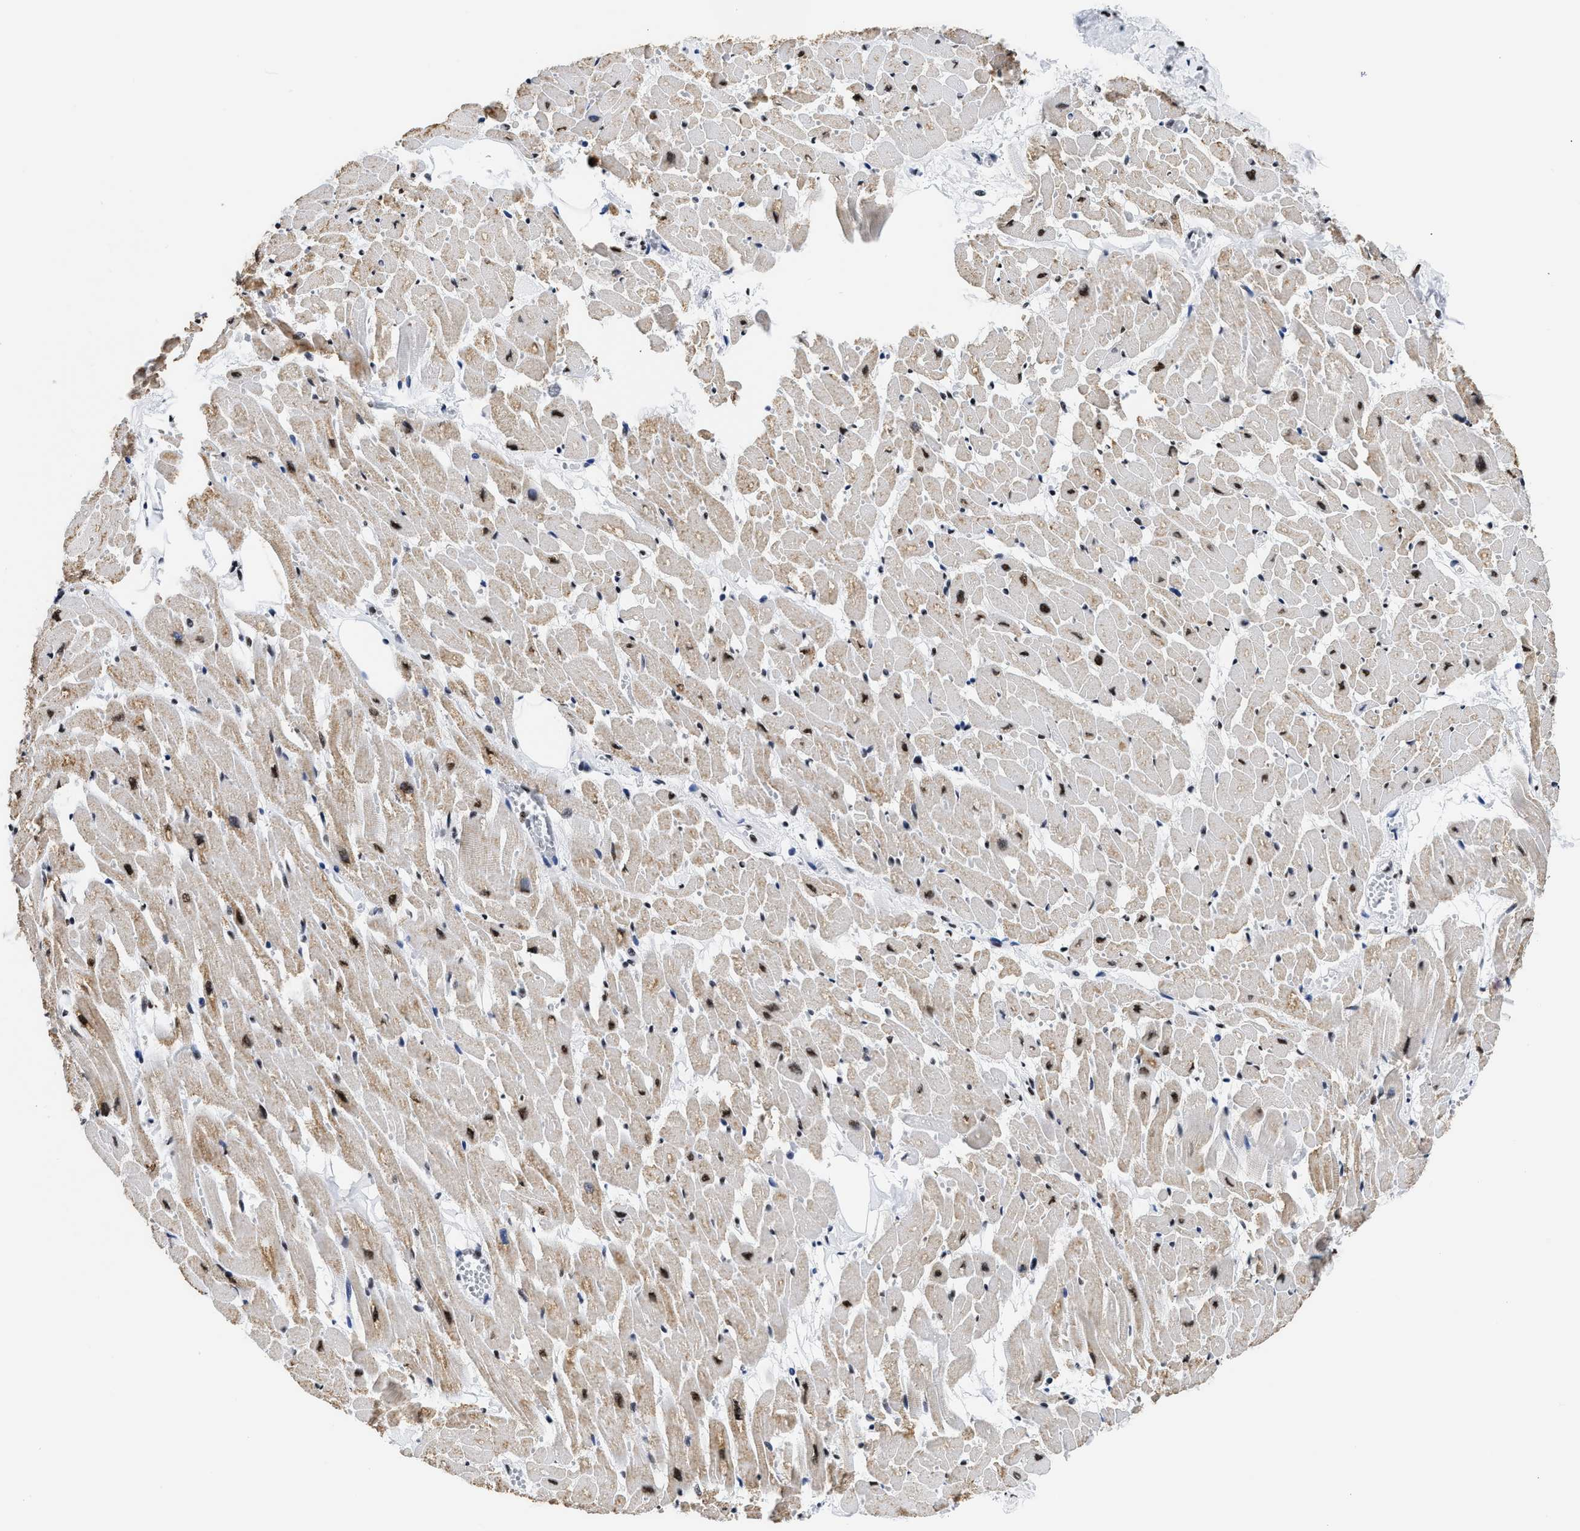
{"staining": {"intensity": "moderate", "quantity": "25%-75%", "location": "nuclear"}, "tissue": "heart muscle", "cell_type": "Cardiomyocytes", "image_type": "normal", "snomed": [{"axis": "morphology", "description": "Normal tissue, NOS"}, {"axis": "topography", "description": "Heart"}], "caption": "Immunohistochemistry (DAB (3,3'-diaminobenzidine)) staining of benign heart muscle exhibits moderate nuclear protein staining in about 25%-75% of cardiomyocytes.", "gene": "RBM8A", "patient": {"sex": "female", "age": 19}}